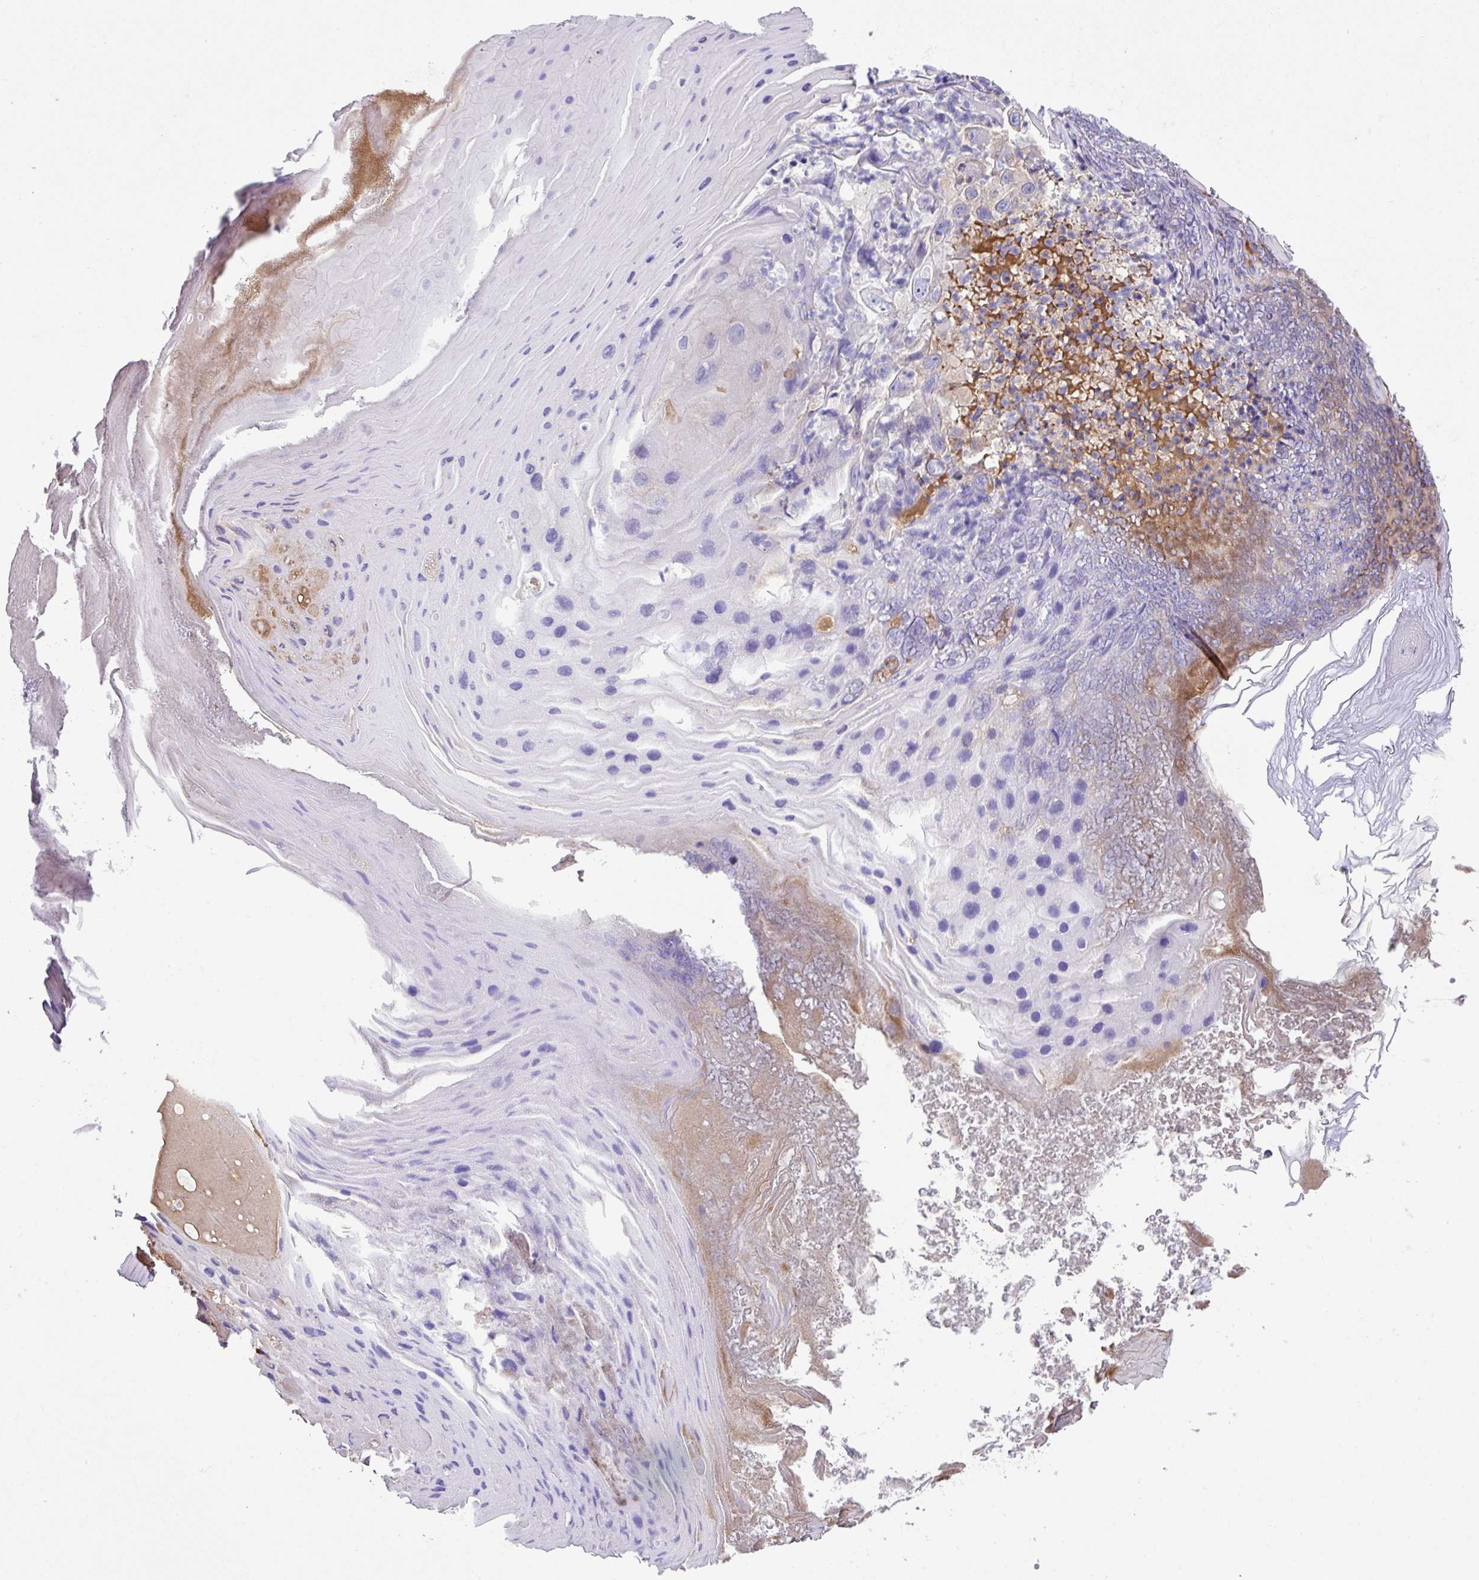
{"staining": {"intensity": "weak", "quantity": "<25%", "location": "cytoplasmic/membranous"}, "tissue": "skin cancer", "cell_type": "Tumor cells", "image_type": "cancer", "snomed": [{"axis": "morphology", "description": "Squamous cell carcinoma, NOS"}, {"axis": "topography", "description": "Skin"}], "caption": "IHC of human skin cancer demonstrates no expression in tumor cells. (DAB (3,3'-diaminobenzidine) IHC, high magnification).", "gene": "DNAL1", "patient": {"sex": "female", "age": 88}}